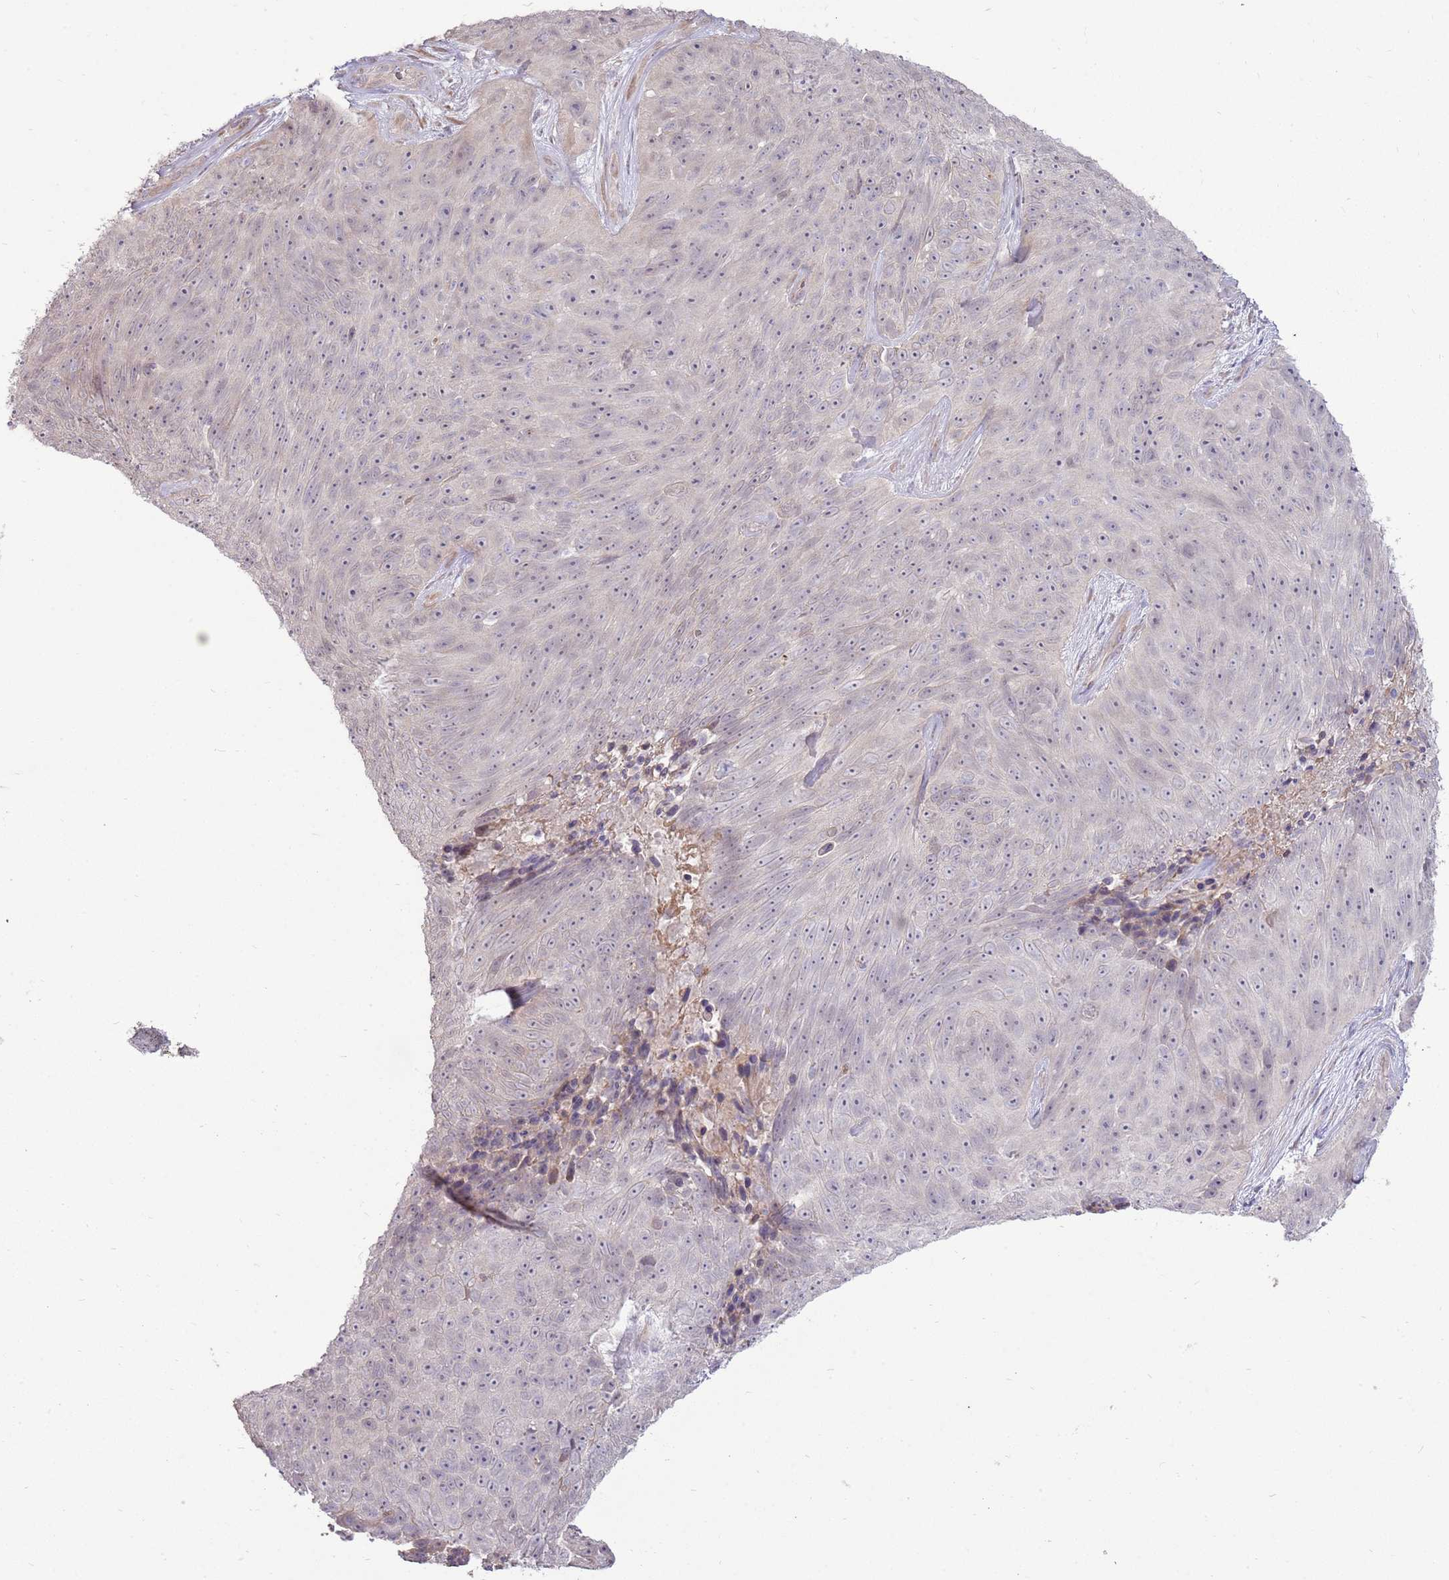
{"staining": {"intensity": "negative", "quantity": "none", "location": "none"}, "tissue": "skin cancer", "cell_type": "Tumor cells", "image_type": "cancer", "snomed": [{"axis": "morphology", "description": "Squamous cell carcinoma, NOS"}, {"axis": "topography", "description": "Skin"}], "caption": "A histopathology image of human skin cancer is negative for staining in tumor cells.", "gene": "UGGT2", "patient": {"sex": "female", "age": 87}}